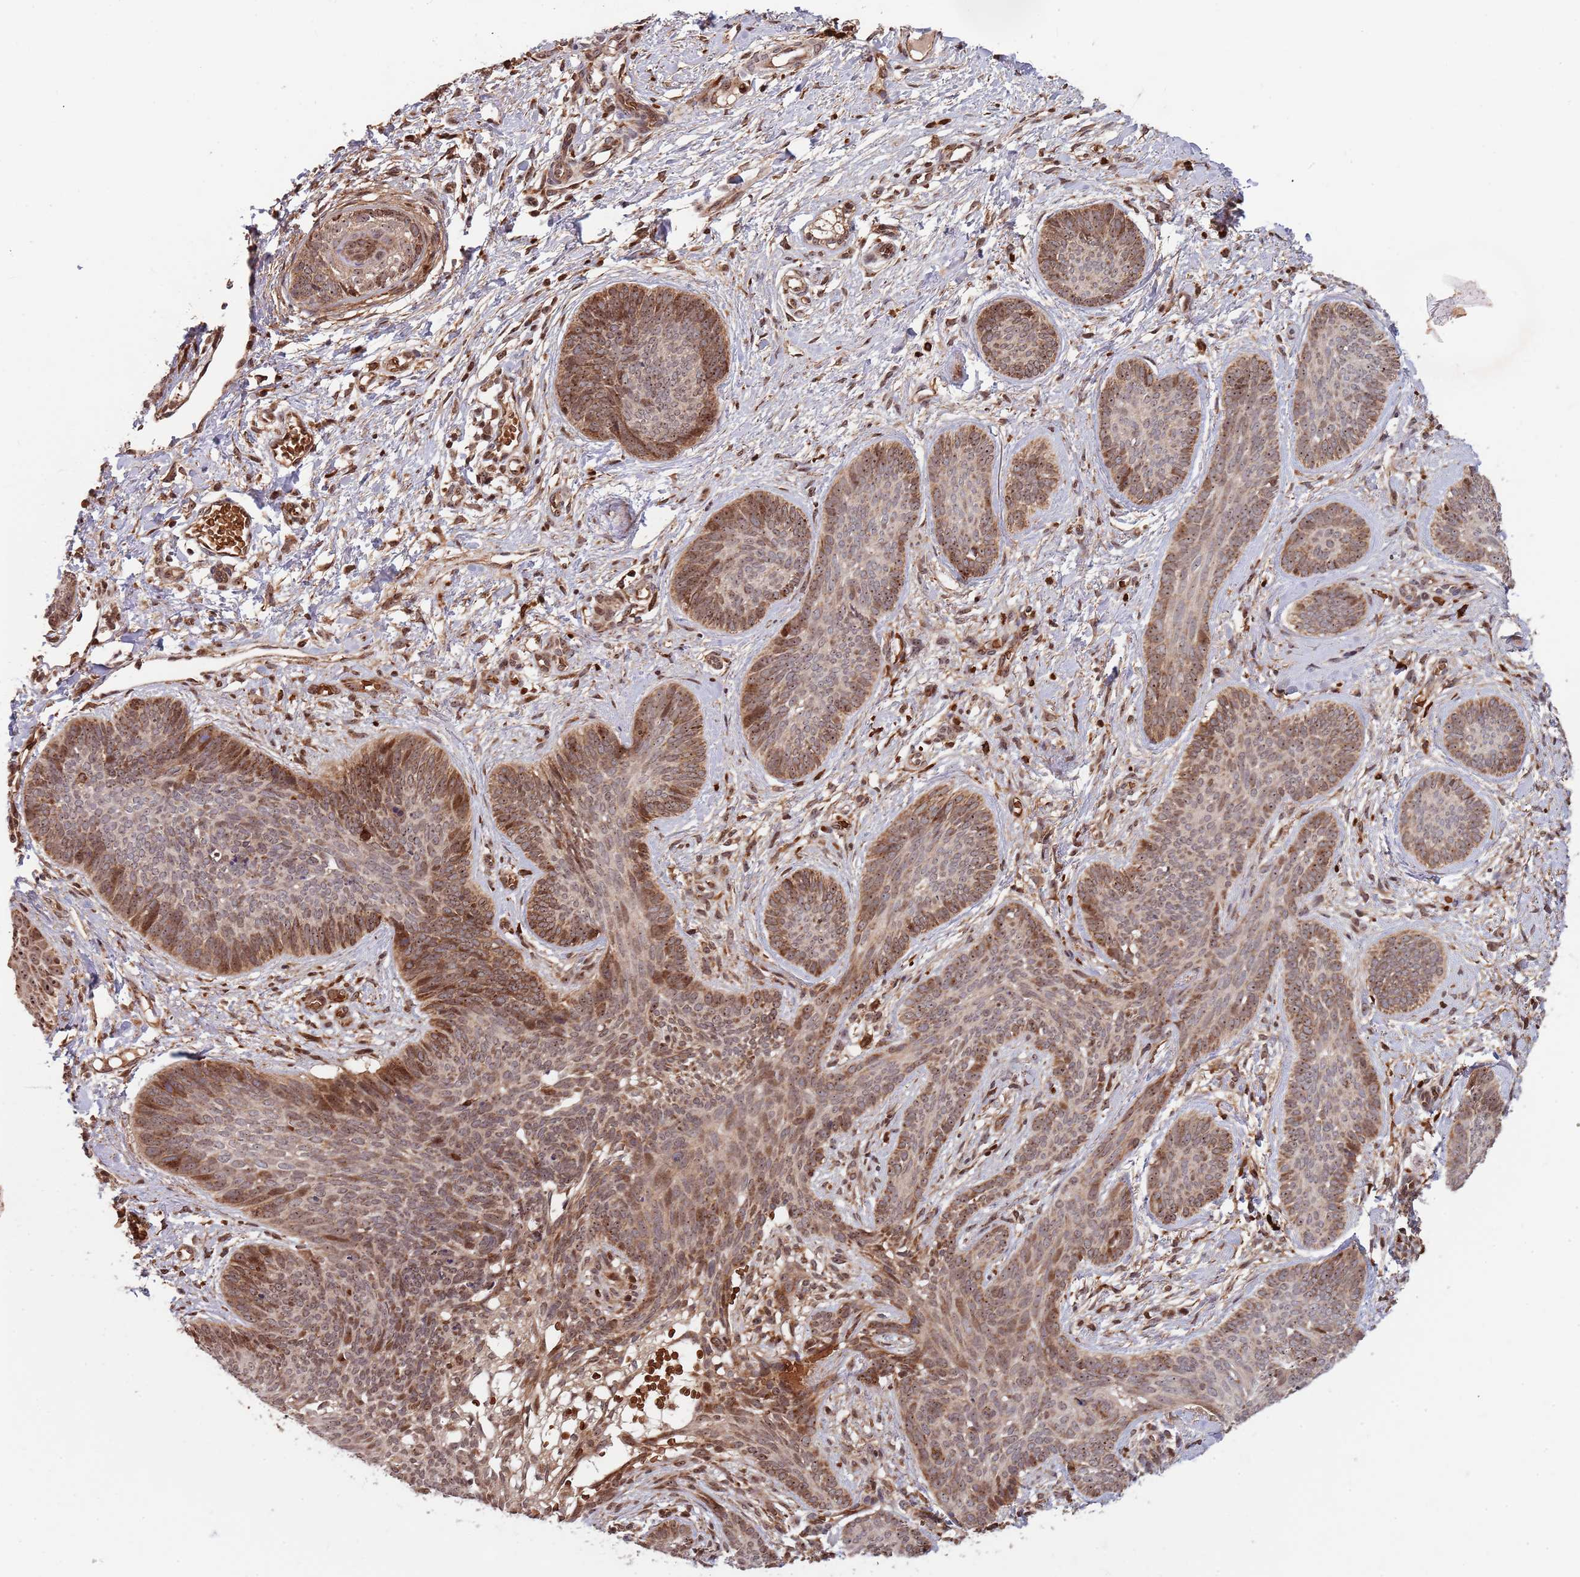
{"staining": {"intensity": "moderate", "quantity": ">75%", "location": "cytoplasmic/membranous"}, "tissue": "skin cancer", "cell_type": "Tumor cells", "image_type": "cancer", "snomed": [{"axis": "morphology", "description": "Basal cell carcinoma"}, {"axis": "topography", "description": "Skin"}], "caption": "Tumor cells demonstrate medium levels of moderate cytoplasmic/membranous positivity in approximately >75% of cells in skin basal cell carcinoma.", "gene": "DCHS1", "patient": {"sex": "female", "age": 81}}